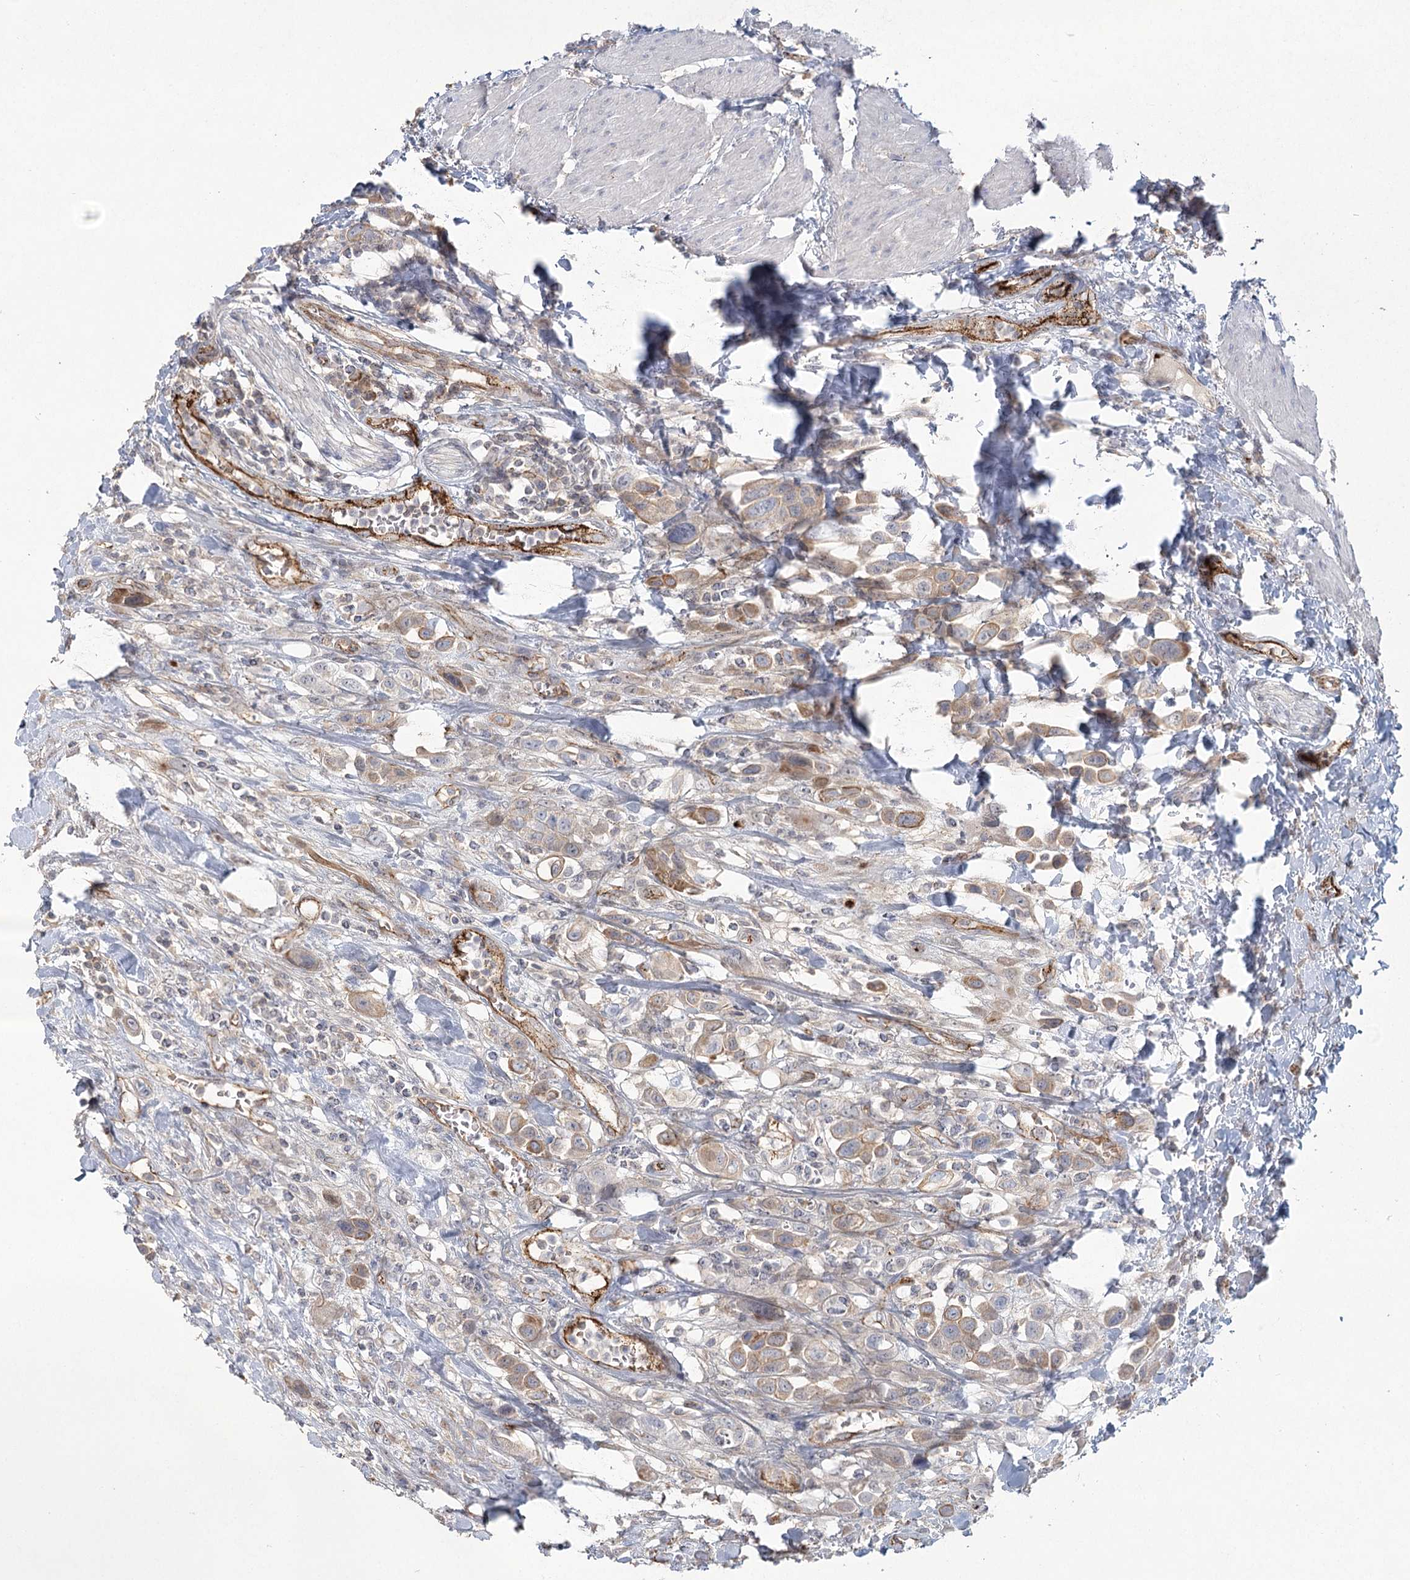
{"staining": {"intensity": "weak", "quantity": "25%-75%", "location": "cytoplasmic/membranous"}, "tissue": "urothelial cancer", "cell_type": "Tumor cells", "image_type": "cancer", "snomed": [{"axis": "morphology", "description": "Urothelial carcinoma, High grade"}, {"axis": "topography", "description": "Urinary bladder"}], "caption": "Immunohistochemical staining of urothelial cancer demonstrates low levels of weak cytoplasmic/membranous staining in approximately 25%-75% of tumor cells. The protein is shown in brown color, while the nuclei are stained blue.", "gene": "KBTBD4", "patient": {"sex": "male", "age": 50}}